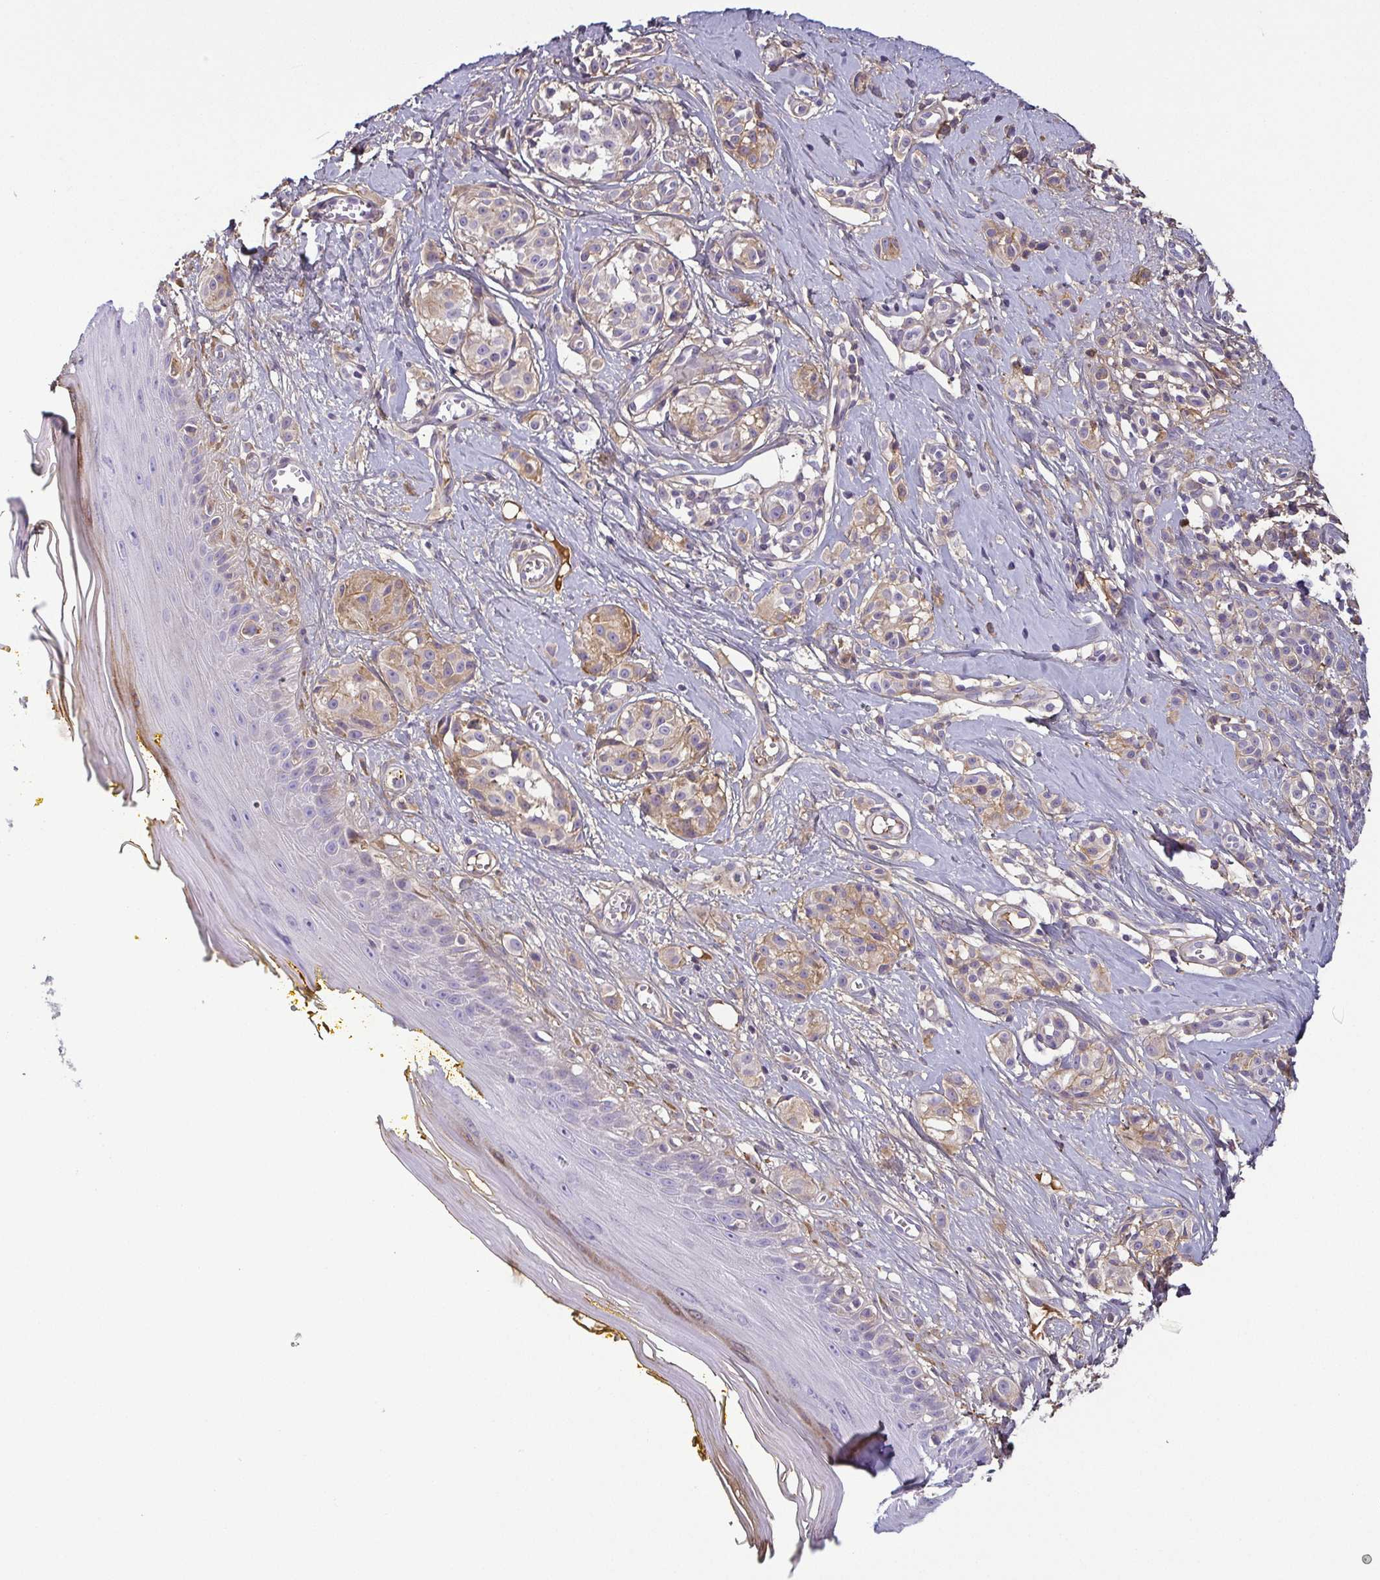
{"staining": {"intensity": "weak", "quantity": "25%-75%", "location": "cytoplasmic/membranous"}, "tissue": "melanoma", "cell_type": "Tumor cells", "image_type": "cancer", "snomed": [{"axis": "morphology", "description": "Malignant melanoma, NOS"}, {"axis": "topography", "description": "Skin"}], "caption": "Immunohistochemical staining of human melanoma reveals low levels of weak cytoplasmic/membranous staining in about 25%-75% of tumor cells.", "gene": "ECM1", "patient": {"sex": "male", "age": 74}}